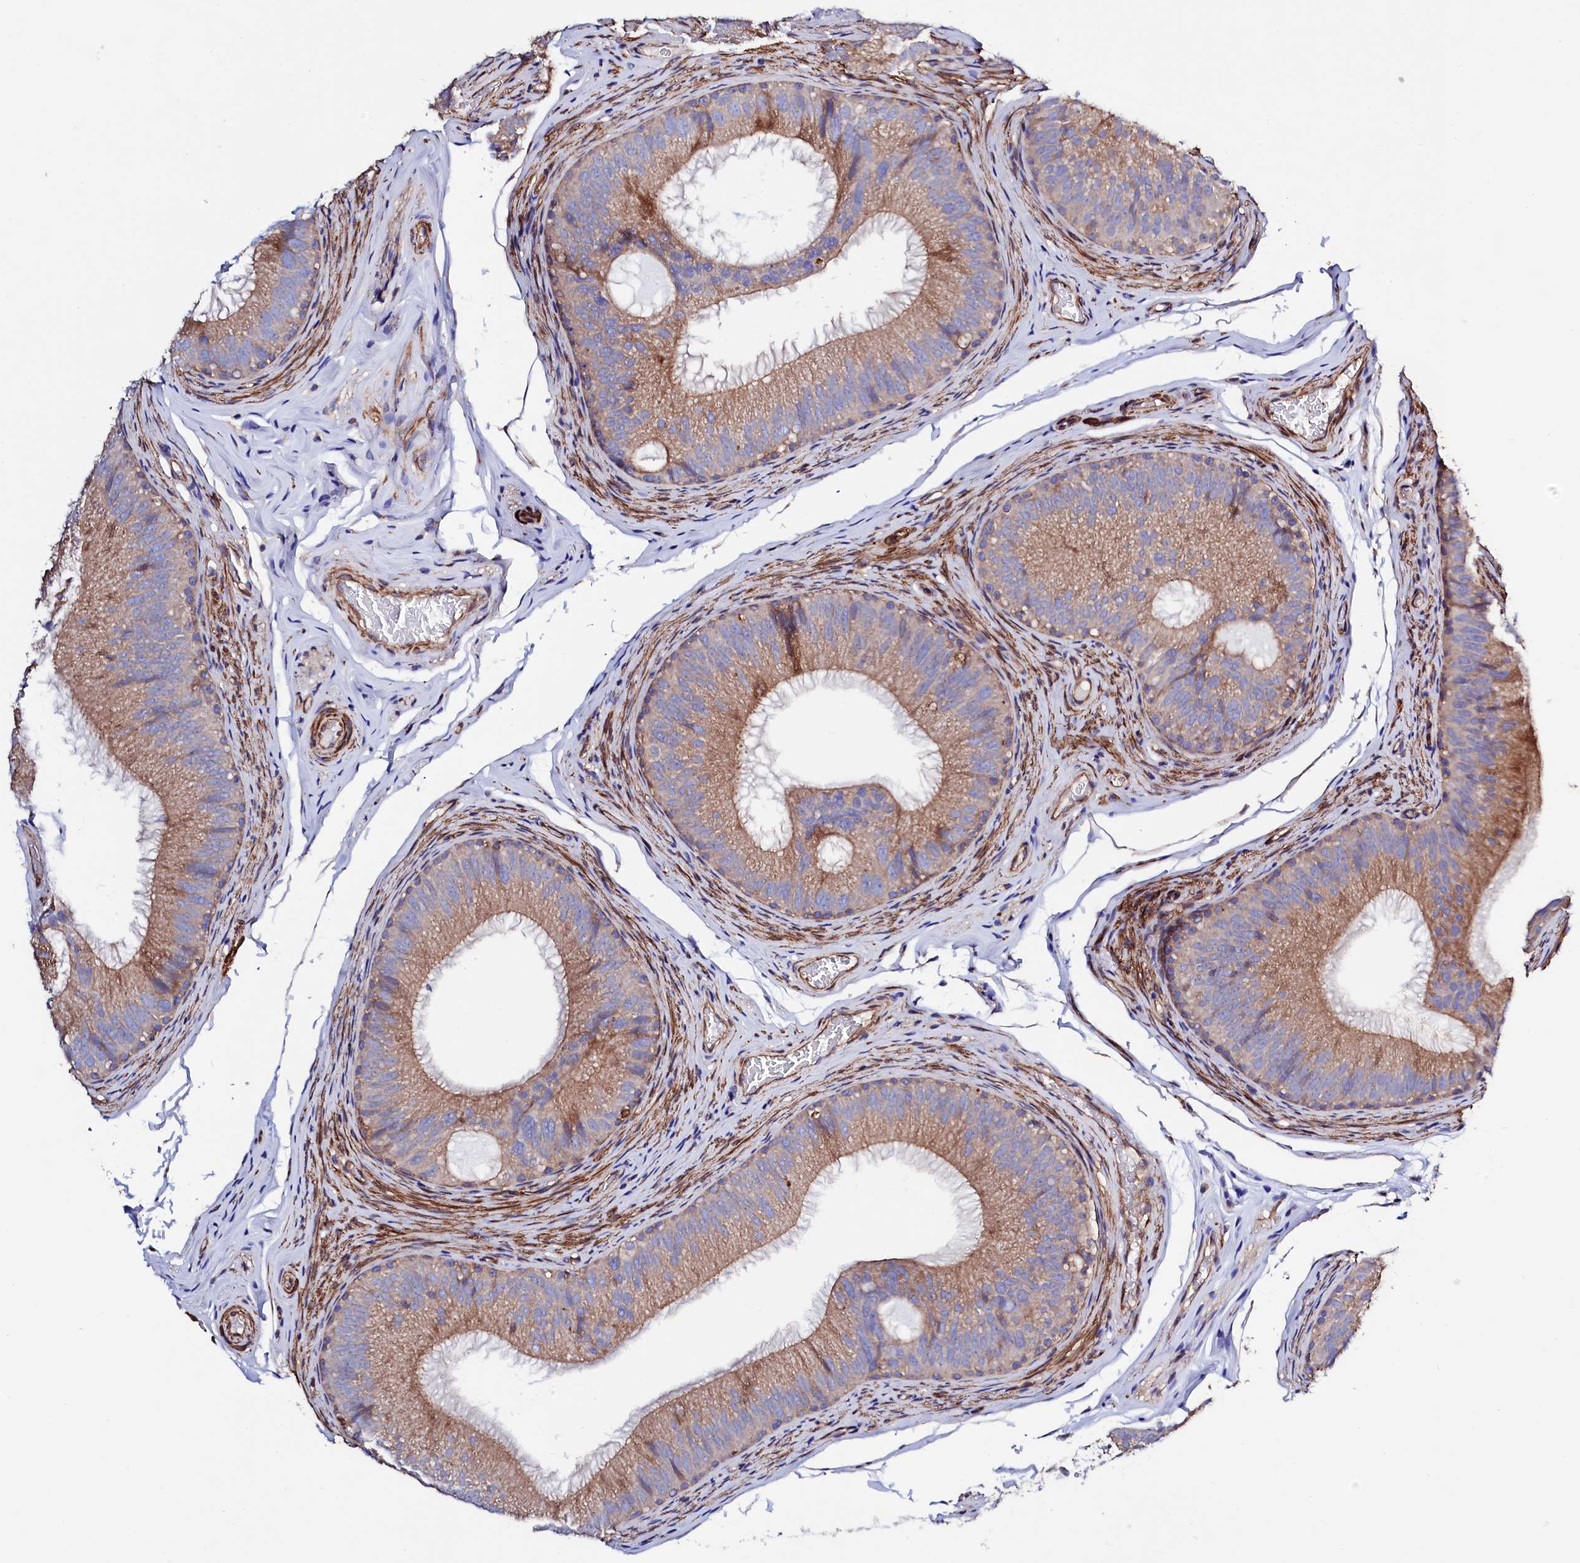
{"staining": {"intensity": "moderate", "quantity": ">75%", "location": "cytoplasmic/membranous"}, "tissue": "epididymis", "cell_type": "Glandular cells", "image_type": "normal", "snomed": [{"axis": "morphology", "description": "Normal tissue, NOS"}, {"axis": "topography", "description": "Epididymis"}], "caption": "DAB immunohistochemical staining of benign epididymis displays moderate cytoplasmic/membranous protein staining in about >75% of glandular cells. (DAB = brown stain, brightfield microscopy at high magnification).", "gene": "STAMBPL1", "patient": {"sex": "male", "age": 34}}